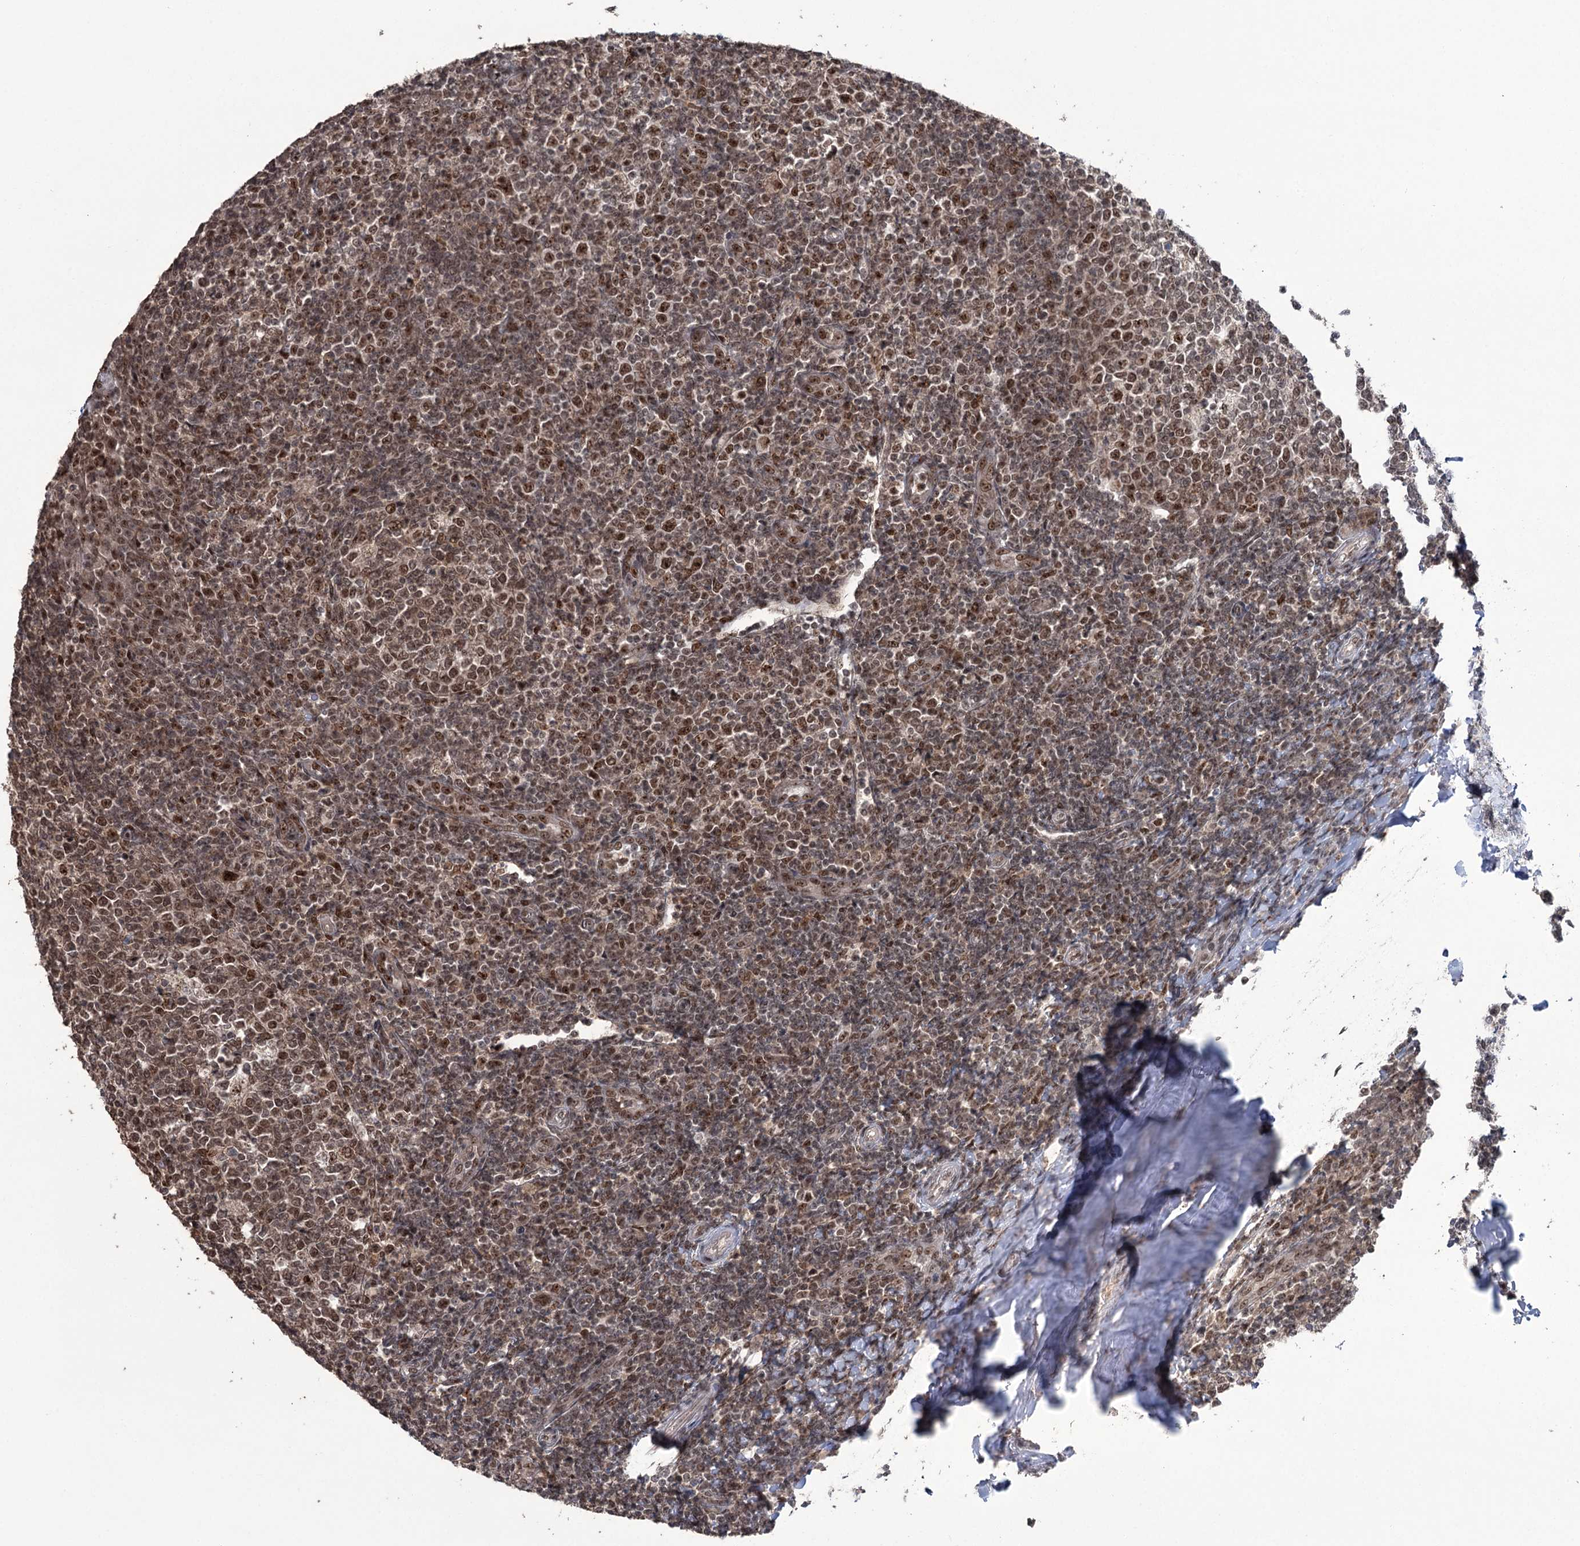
{"staining": {"intensity": "moderate", "quantity": ">75%", "location": "nuclear"}, "tissue": "tonsil", "cell_type": "Germinal center cells", "image_type": "normal", "snomed": [{"axis": "morphology", "description": "Normal tissue, NOS"}, {"axis": "topography", "description": "Tonsil"}], "caption": "The histopathology image reveals staining of normal tonsil, revealing moderate nuclear protein staining (brown color) within germinal center cells.", "gene": "ERCC3", "patient": {"sex": "female", "age": 19}}